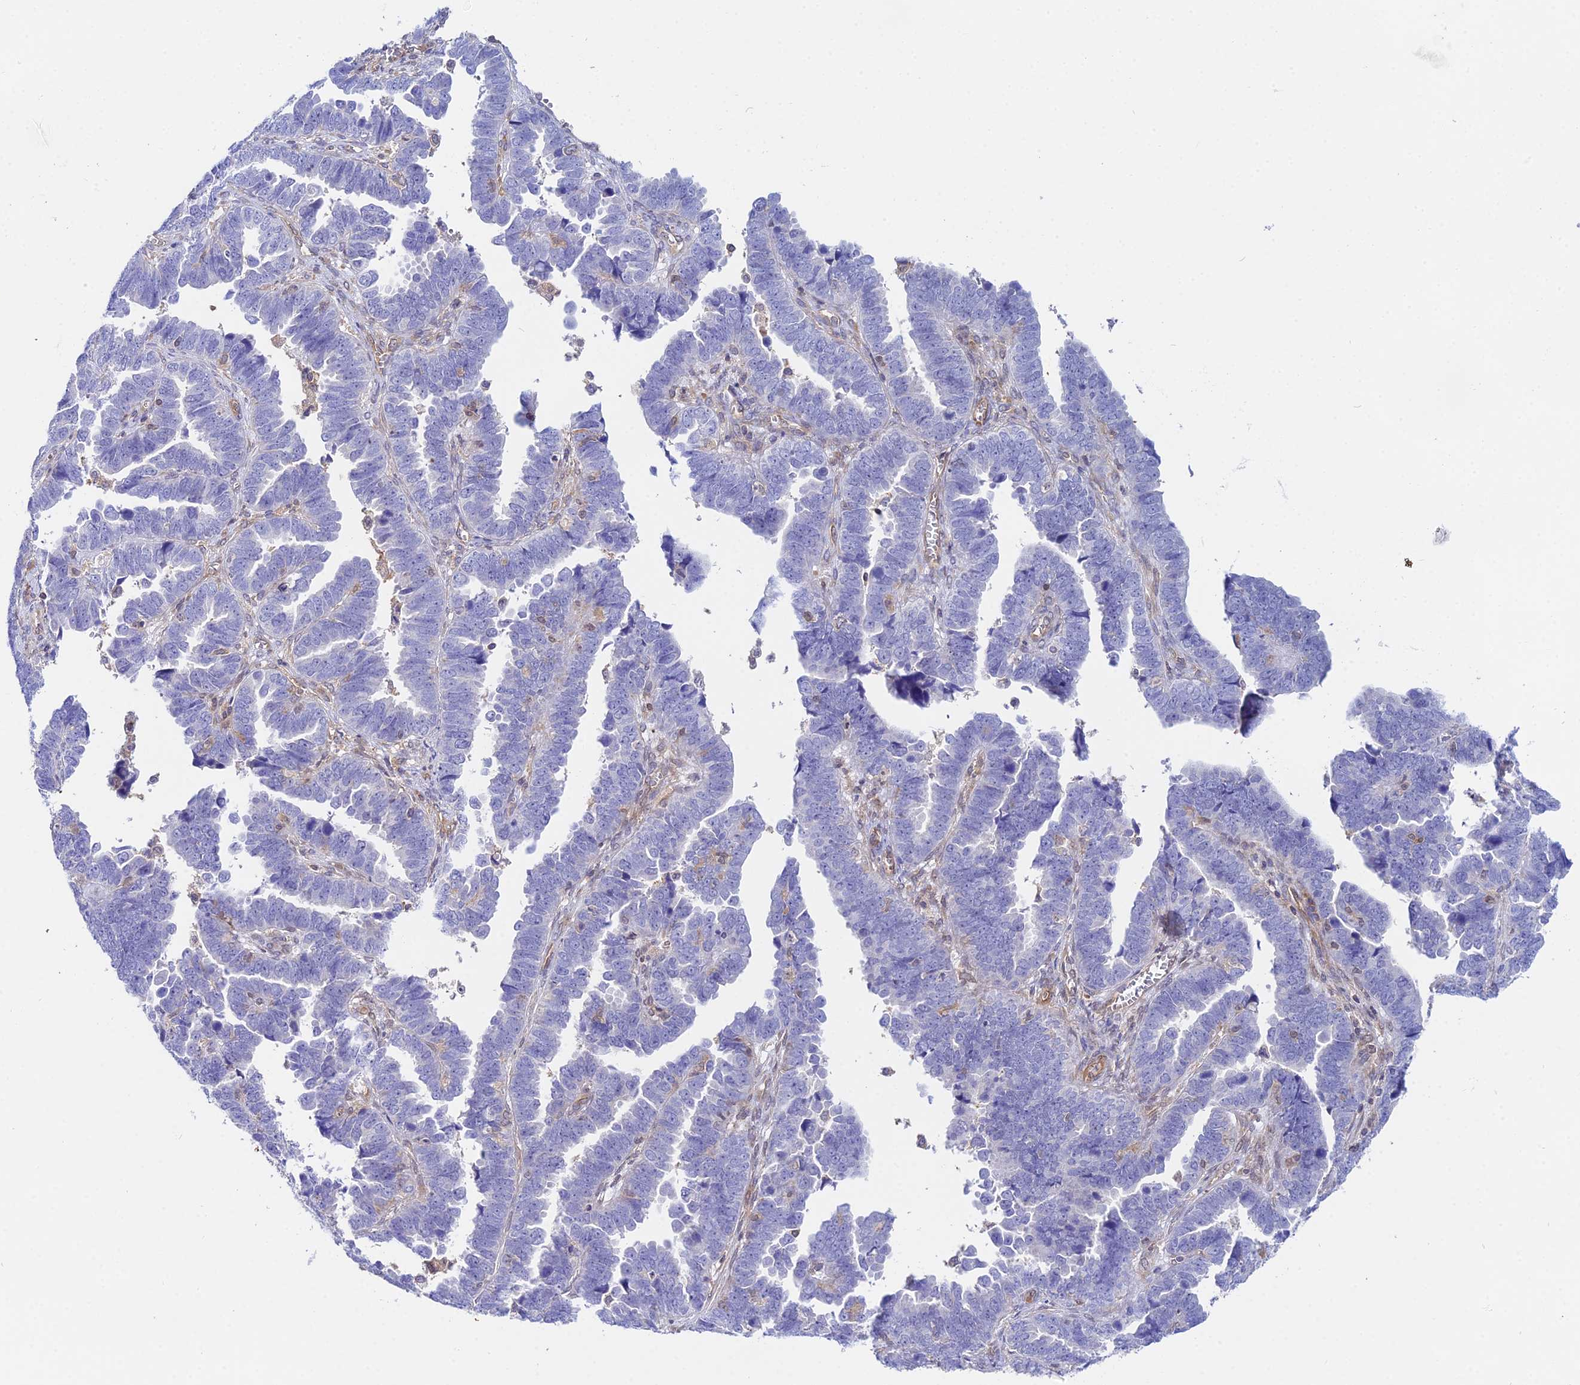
{"staining": {"intensity": "negative", "quantity": "none", "location": "none"}, "tissue": "endometrial cancer", "cell_type": "Tumor cells", "image_type": "cancer", "snomed": [{"axis": "morphology", "description": "Adenocarcinoma, NOS"}, {"axis": "topography", "description": "Endometrium"}], "caption": "Immunohistochemistry (IHC) photomicrograph of adenocarcinoma (endometrial) stained for a protein (brown), which reveals no expression in tumor cells.", "gene": "PPP2R2C", "patient": {"sex": "female", "age": 75}}